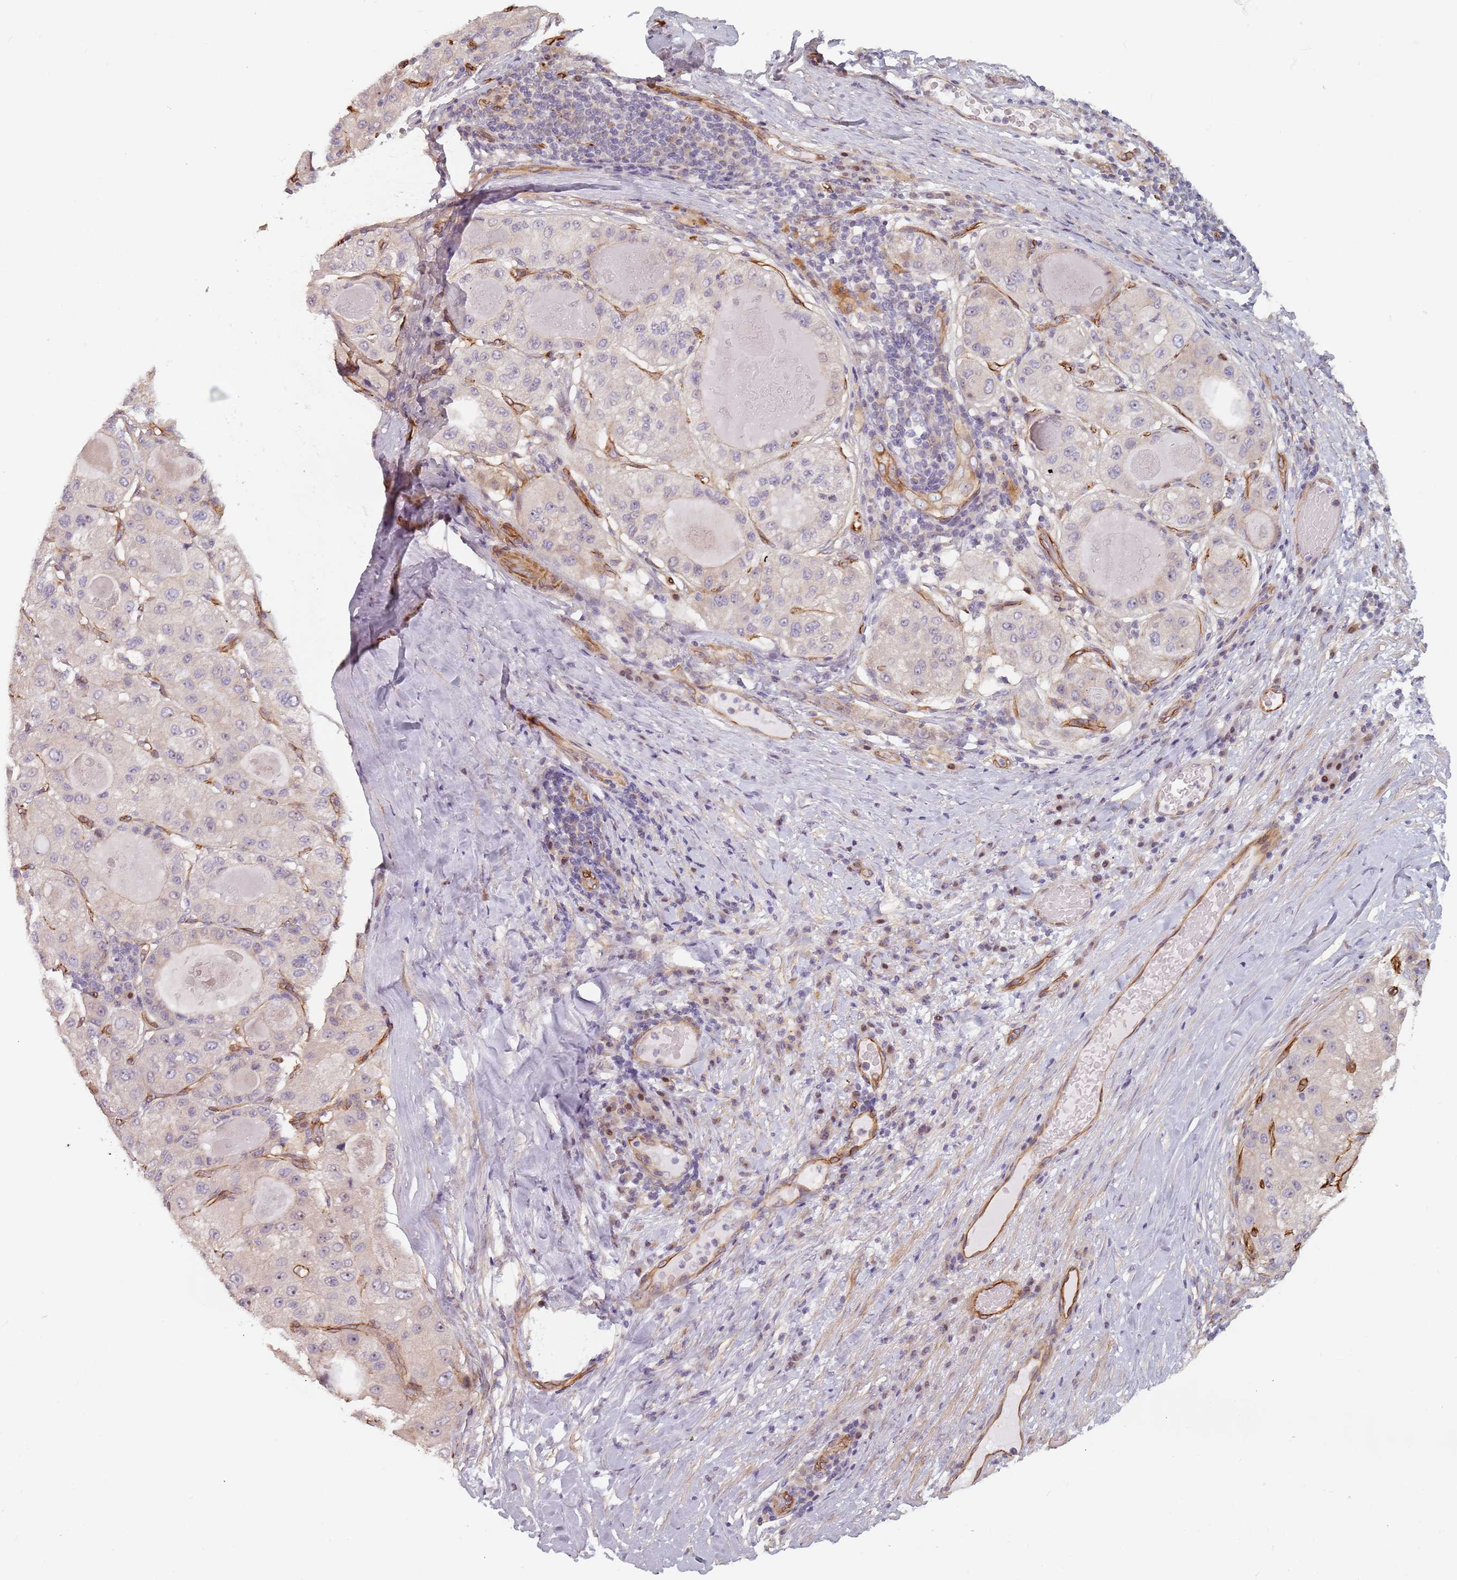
{"staining": {"intensity": "negative", "quantity": "none", "location": "none"}, "tissue": "liver cancer", "cell_type": "Tumor cells", "image_type": "cancer", "snomed": [{"axis": "morphology", "description": "Carcinoma, Hepatocellular, NOS"}, {"axis": "topography", "description": "Liver"}], "caption": "Immunohistochemical staining of human liver cancer (hepatocellular carcinoma) shows no significant positivity in tumor cells.", "gene": "GAS2L3", "patient": {"sex": "male", "age": 80}}